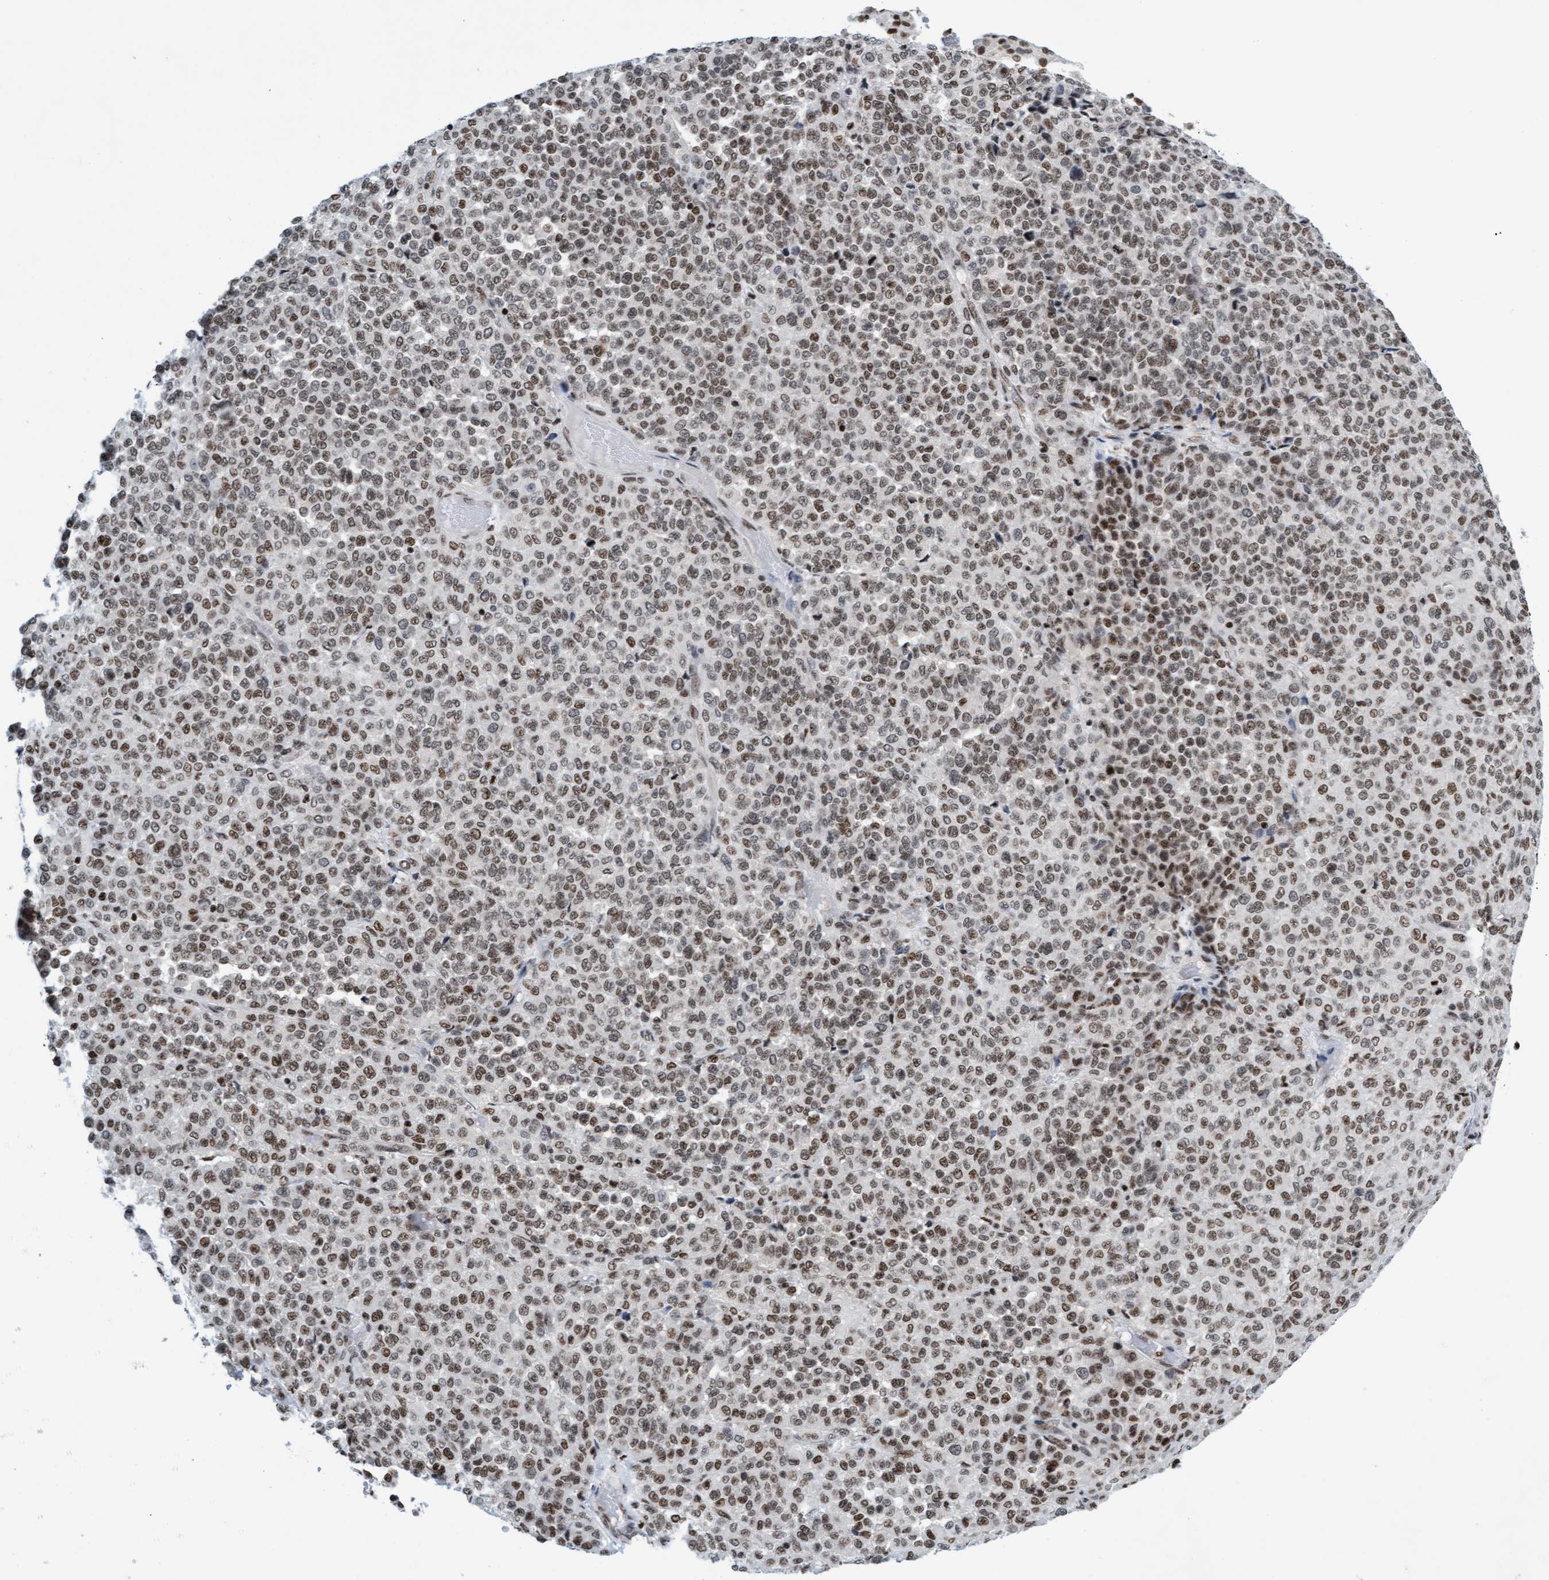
{"staining": {"intensity": "weak", "quantity": ">75%", "location": "nuclear"}, "tissue": "melanoma", "cell_type": "Tumor cells", "image_type": "cancer", "snomed": [{"axis": "morphology", "description": "Malignant melanoma, Metastatic site"}, {"axis": "topography", "description": "Pancreas"}], "caption": "The image displays staining of melanoma, revealing weak nuclear protein positivity (brown color) within tumor cells.", "gene": "GLRX2", "patient": {"sex": "female", "age": 30}}